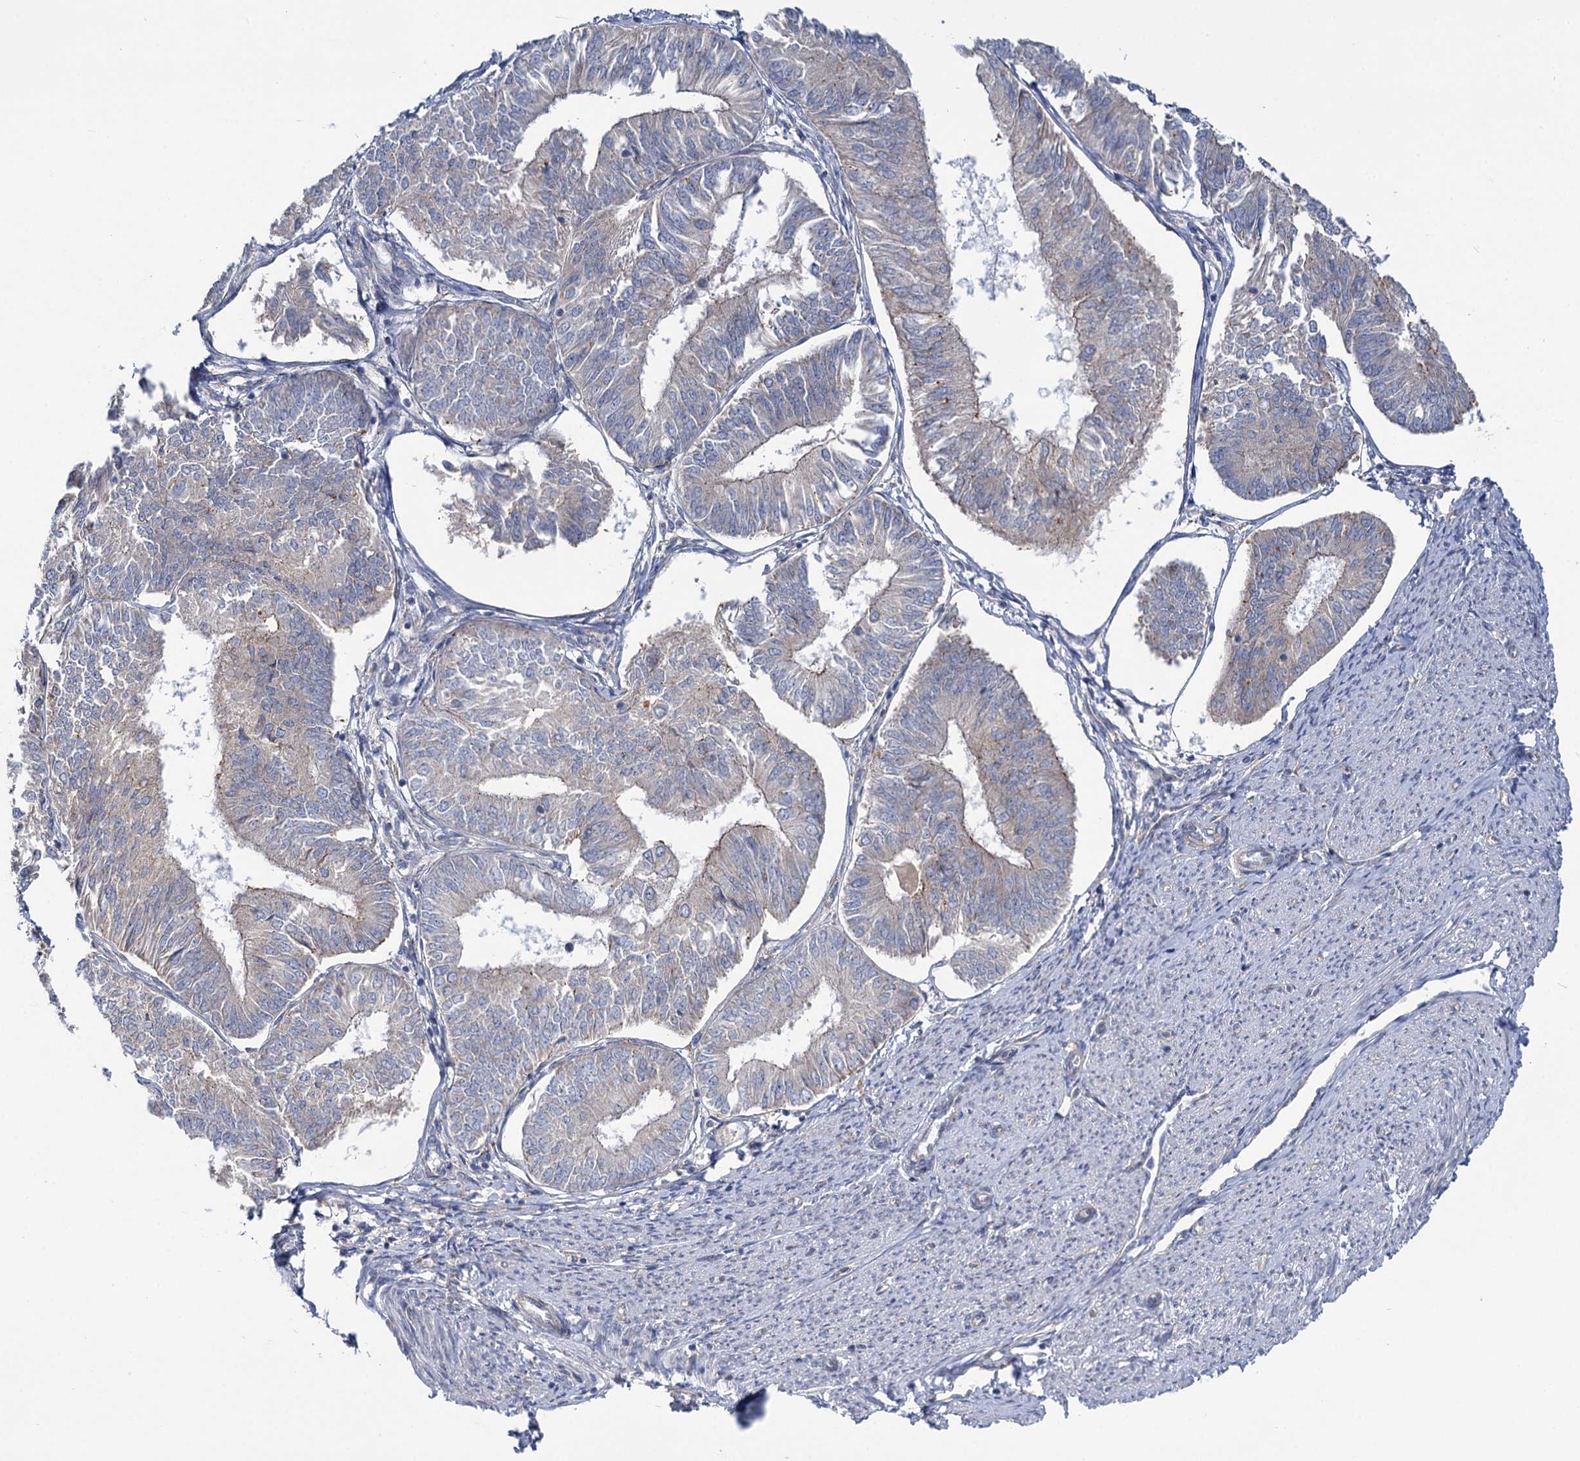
{"staining": {"intensity": "negative", "quantity": "none", "location": "none"}, "tissue": "endometrial cancer", "cell_type": "Tumor cells", "image_type": "cancer", "snomed": [{"axis": "morphology", "description": "Adenocarcinoma, NOS"}, {"axis": "topography", "description": "Endometrium"}], "caption": "The IHC photomicrograph has no significant positivity in tumor cells of adenocarcinoma (endometrial) tissue.", "gene": "MBLAC2", "patient": {"sex": "female", "age": 58}}